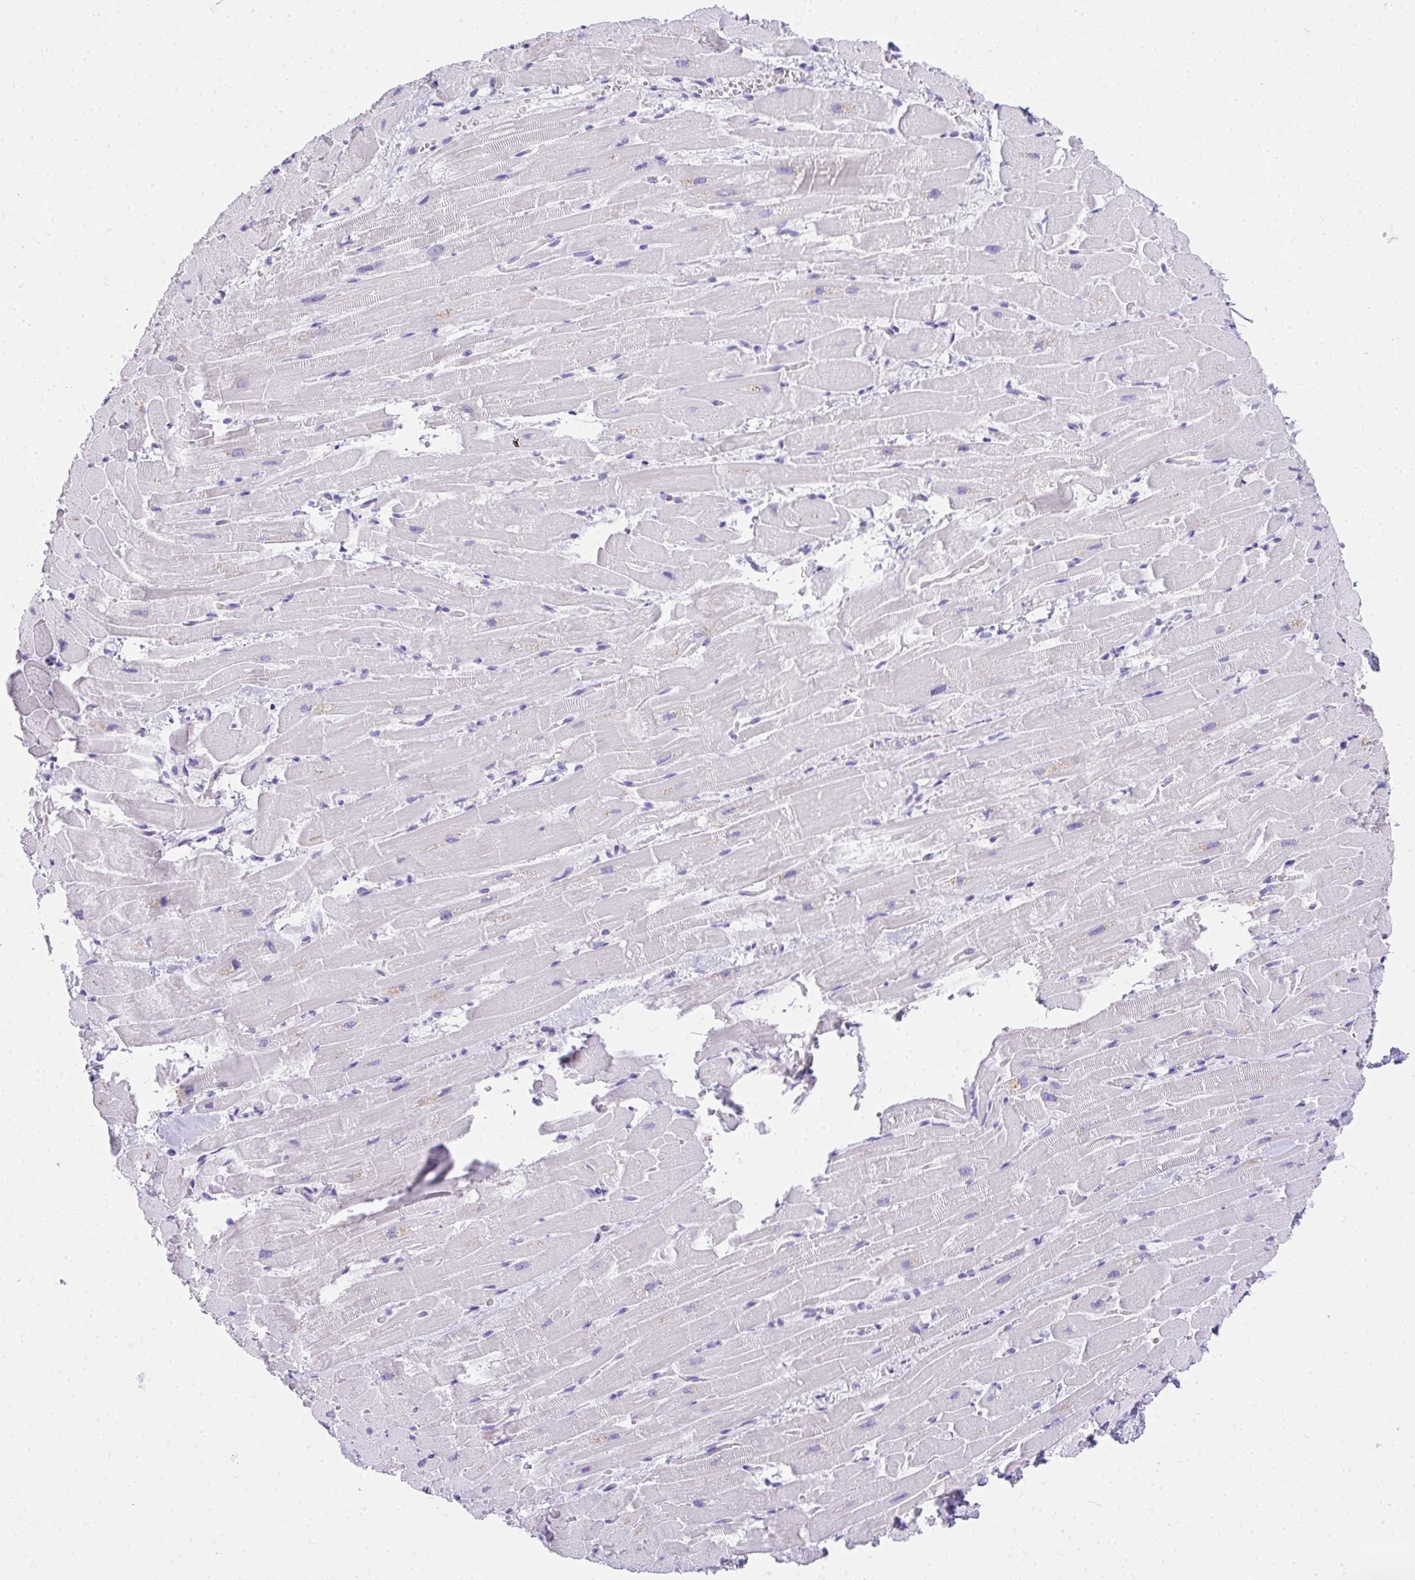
{"staining": {"intensity": "weak", "quantity": "<25%", "location": "cytoplasmic/membranous"}, "tissue": "heart muscle", "cell_type": "Cardiomyocytes", "image_type": "normal", "snomed": [{"axis": "morphology", "description": "Normal tissue, NOS"}, {"axis": "topography", "description": "Heart"}], "caption": "IHC of benign human heart muscle displays no staining in cardiomyocytes. (Immunohistochemistry, brightfield microscopy, high magnification).", "gene": "AVIL", "patient": {"sex": "male", "age": 37}}